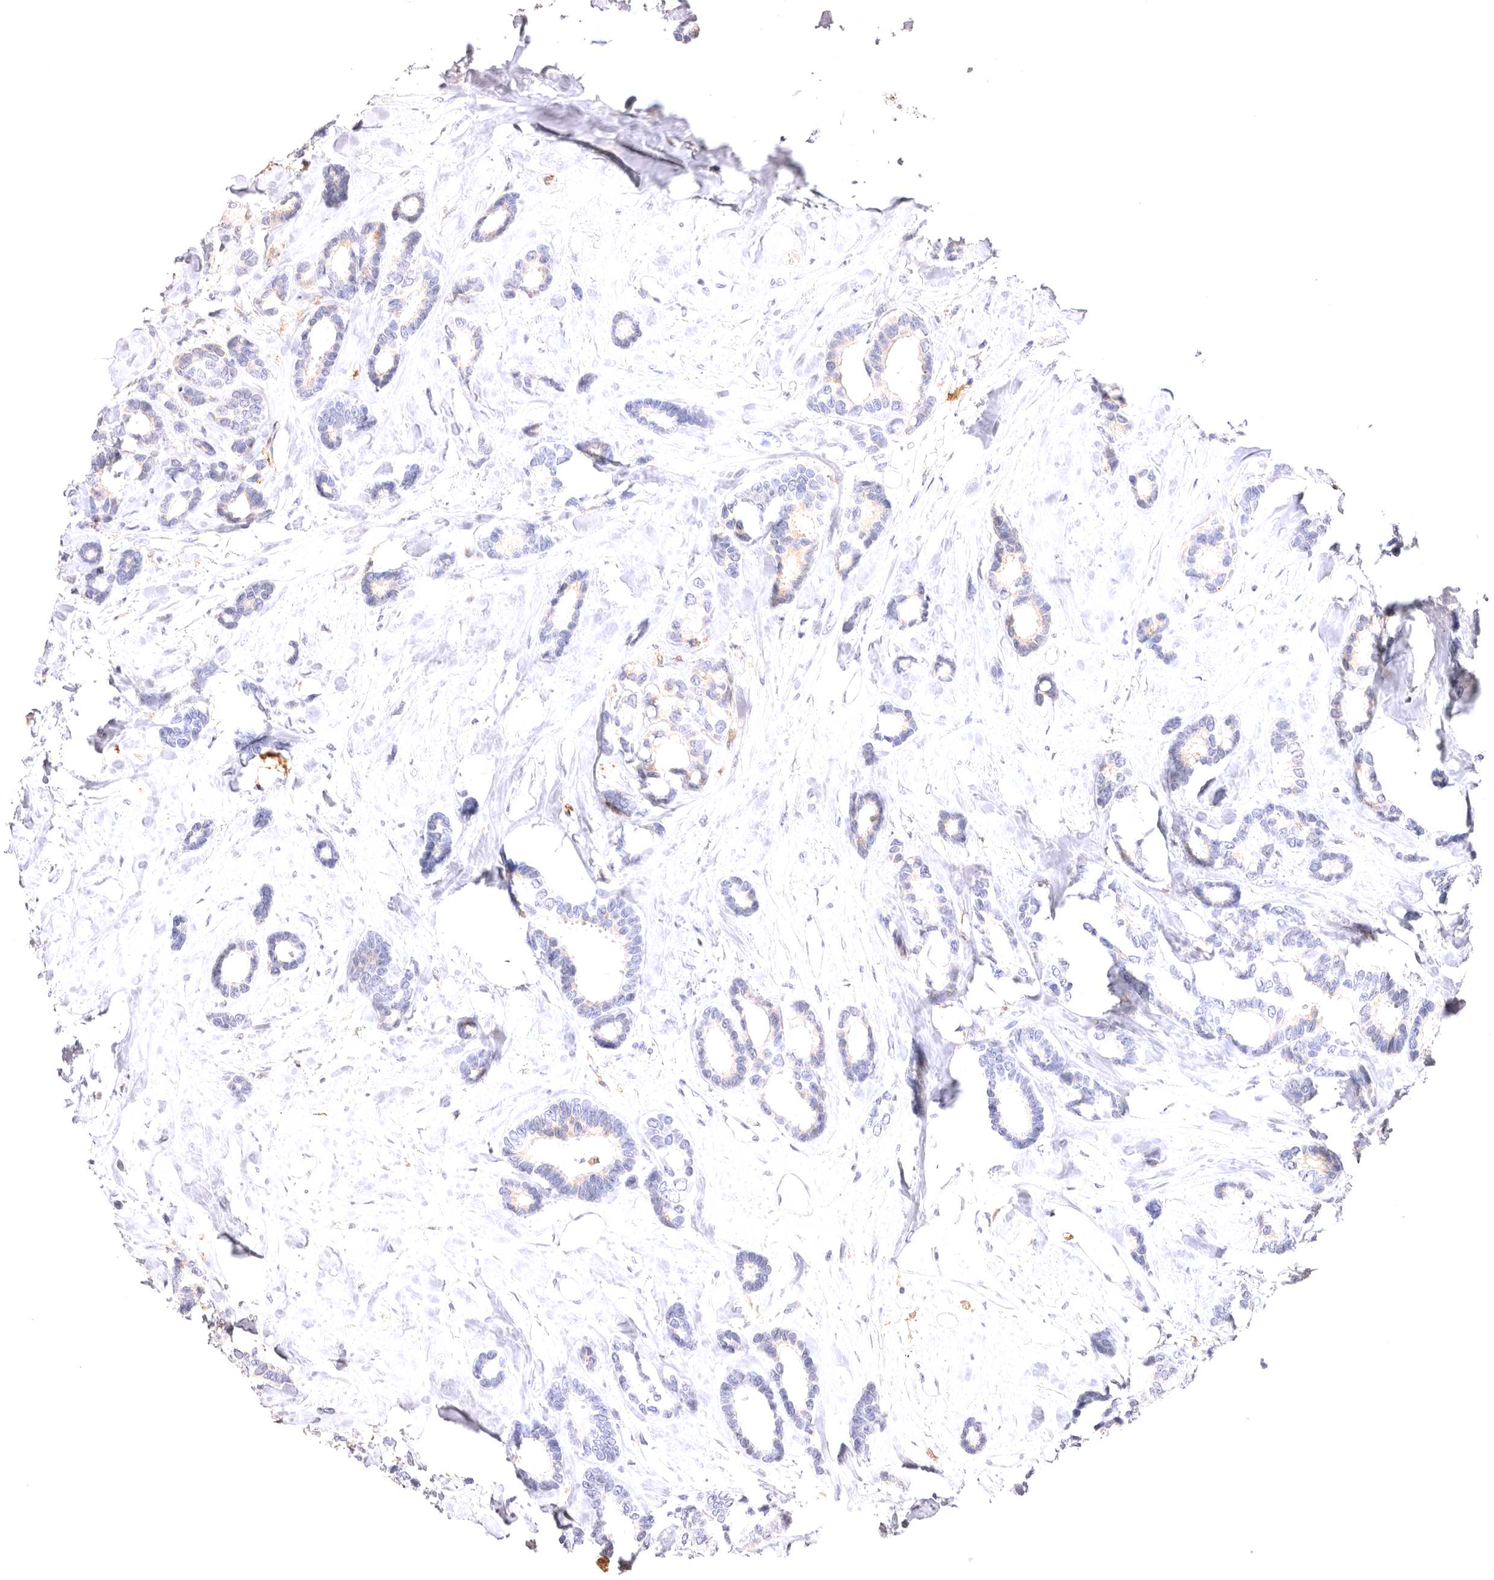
{"staining": {"intensity": "negative", "quantity": "none", "location": "none"}, "tissue": "breast cancer", "cell_type": "Tumor cells", "image_type": "cancer", "snomed": [{"axis": "morphology", "description": "Duct carcinoma"}, {"axis": "topography", "description": "Breast"}], "caption": "Immunohistochemistry micrograph of human breast invasive ductal carcinoma stained for a protein (brown), which demonstrates no staining in tumor cells.", "gene": "VPS45", "patient": {"sex": "female", "age": 87}}